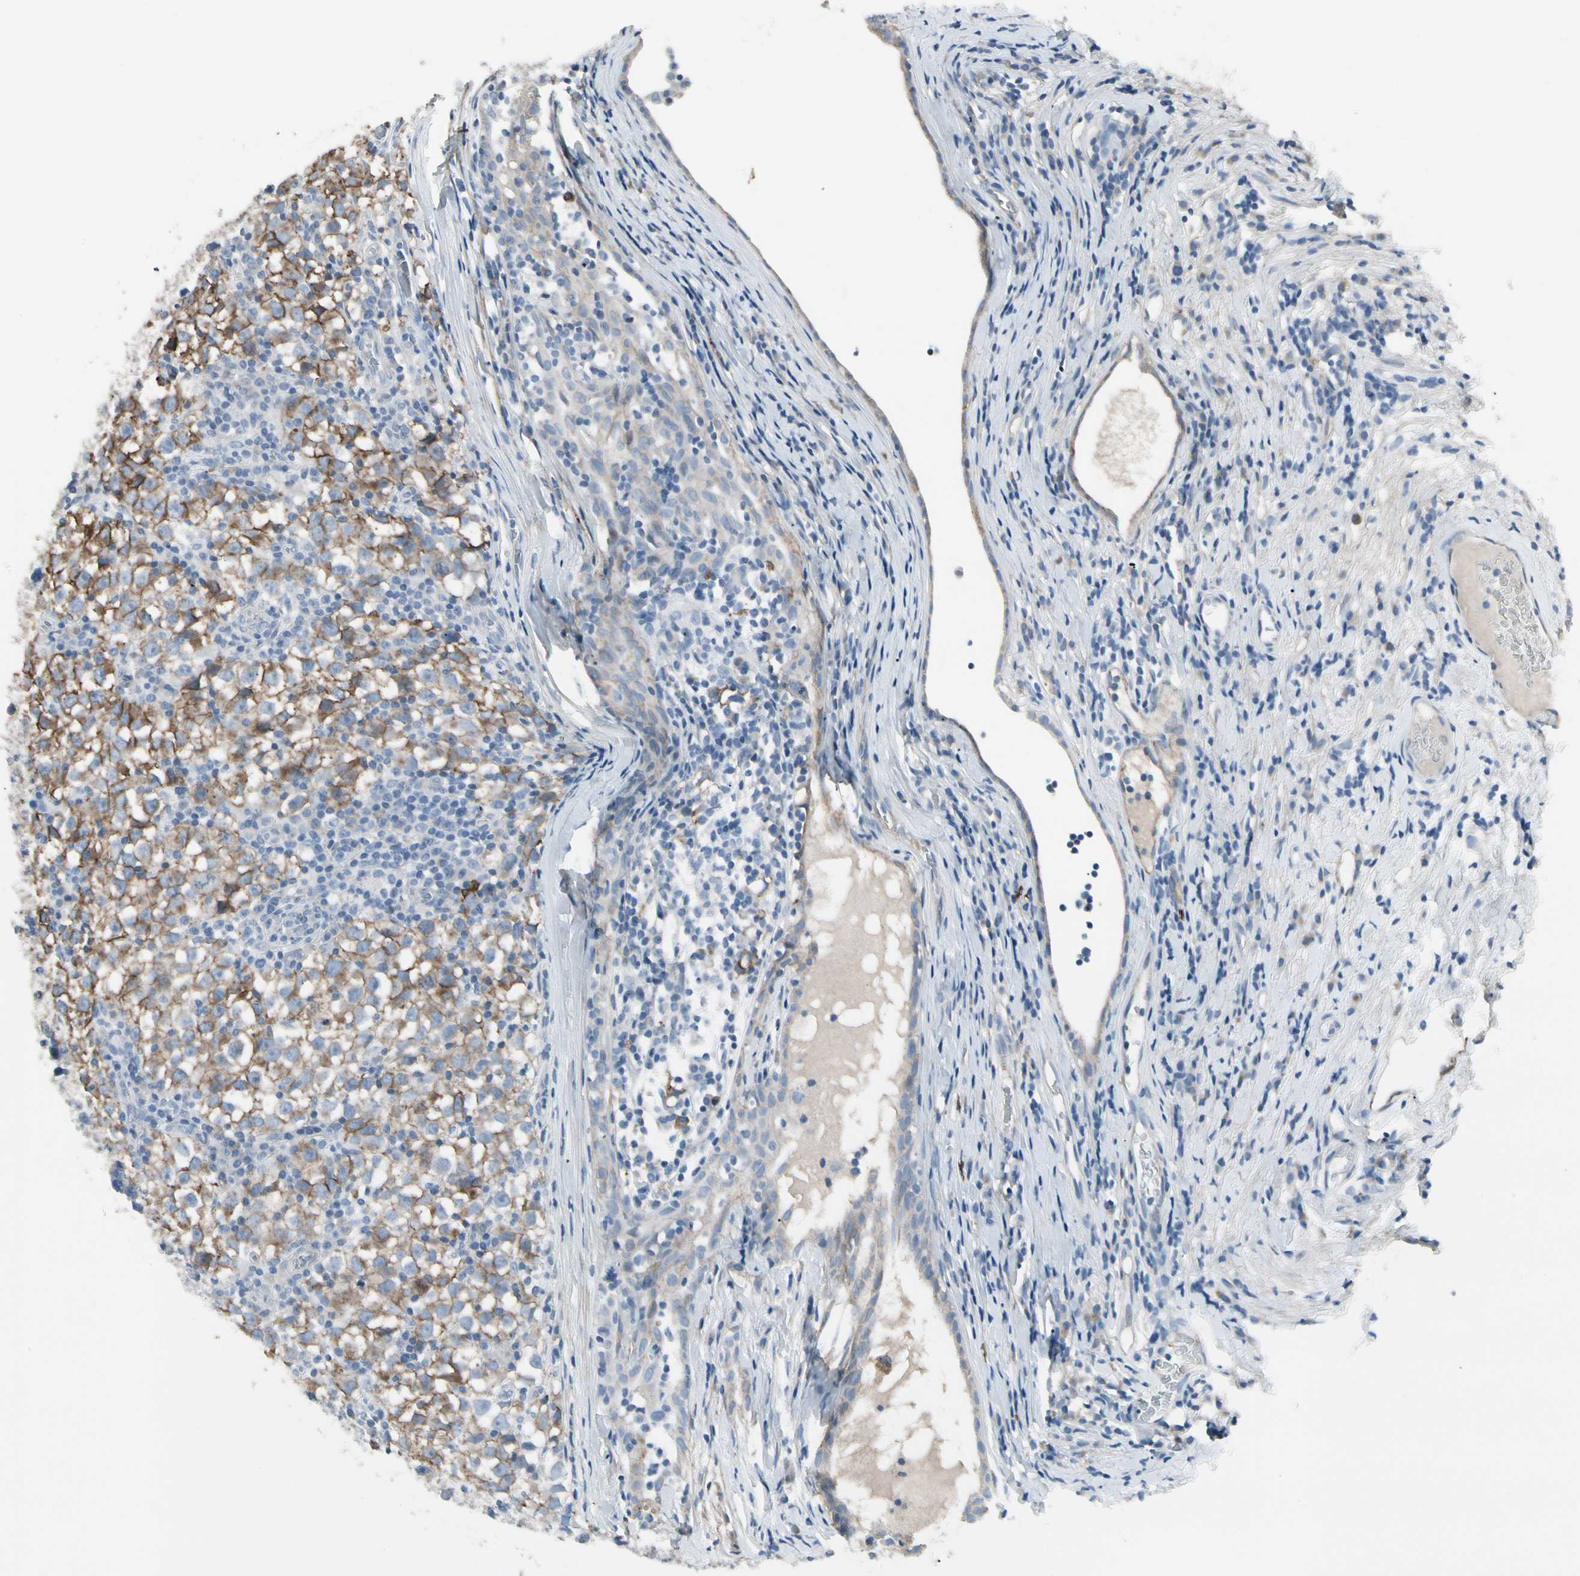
{"staining": {"intensity": "moderate", "quantity": ">75%", "location": "cytoplasmic/membranous"}, "tissue": "testis cancer", "cell_type": "Tumor cells", "image_type": "cancer", "snomed": [{"axis": "morphology", "description": "Seminoma, NOS"}, {"axis": "topography", "description": "Testis"}], "caption": "Immunohistochemistry image of neoplastic tissue: testis seminoma stained using IHC exhibits medium levels of moderate protein expression localized specifically in the cytoplasmic/membranous of tumor cells, appearing as a cytoplasmic/membranous brown color.", "gene": "PIGR", "patient": {"sex": "male", "age": 65}}